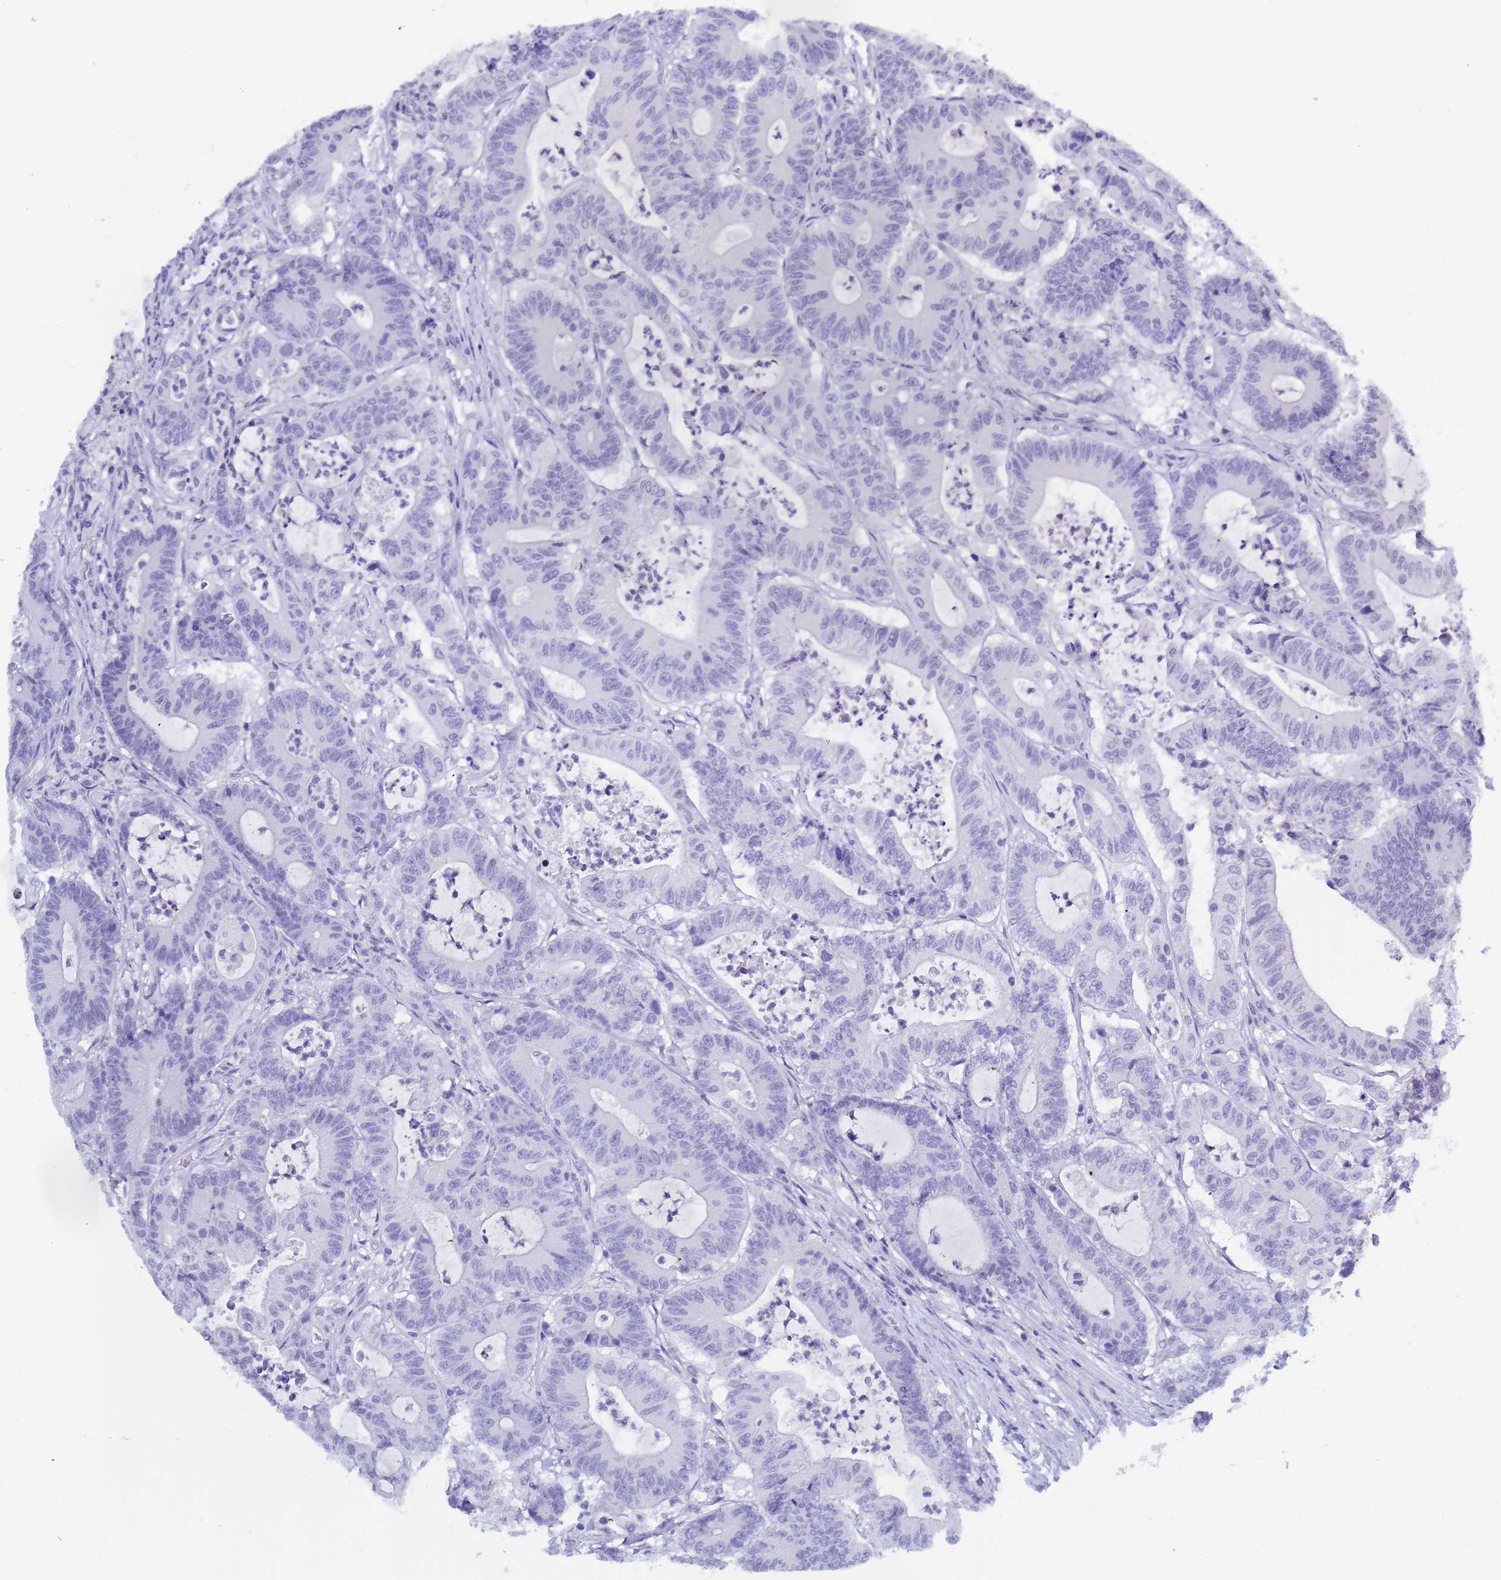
{"staining": {"intensity": "negative", "quantity": "none", "location": "none"}, "tissue": "colorectal cancer", "cell_type": "Tumor cells", "image_type": "cancer", "snomed": [{"axis": "morphology", "description": "Adenocarcinoma, NOS"}, {"axis": "topography", "description": "Colon"}], "caption": "IHC histopathology image of neoplastic tissue: colorectal cancer stained with DAB shows no significant protein staining in tumor cells.", "gene": "CTRC", "patient": {"sex": "female", "age": 84}}